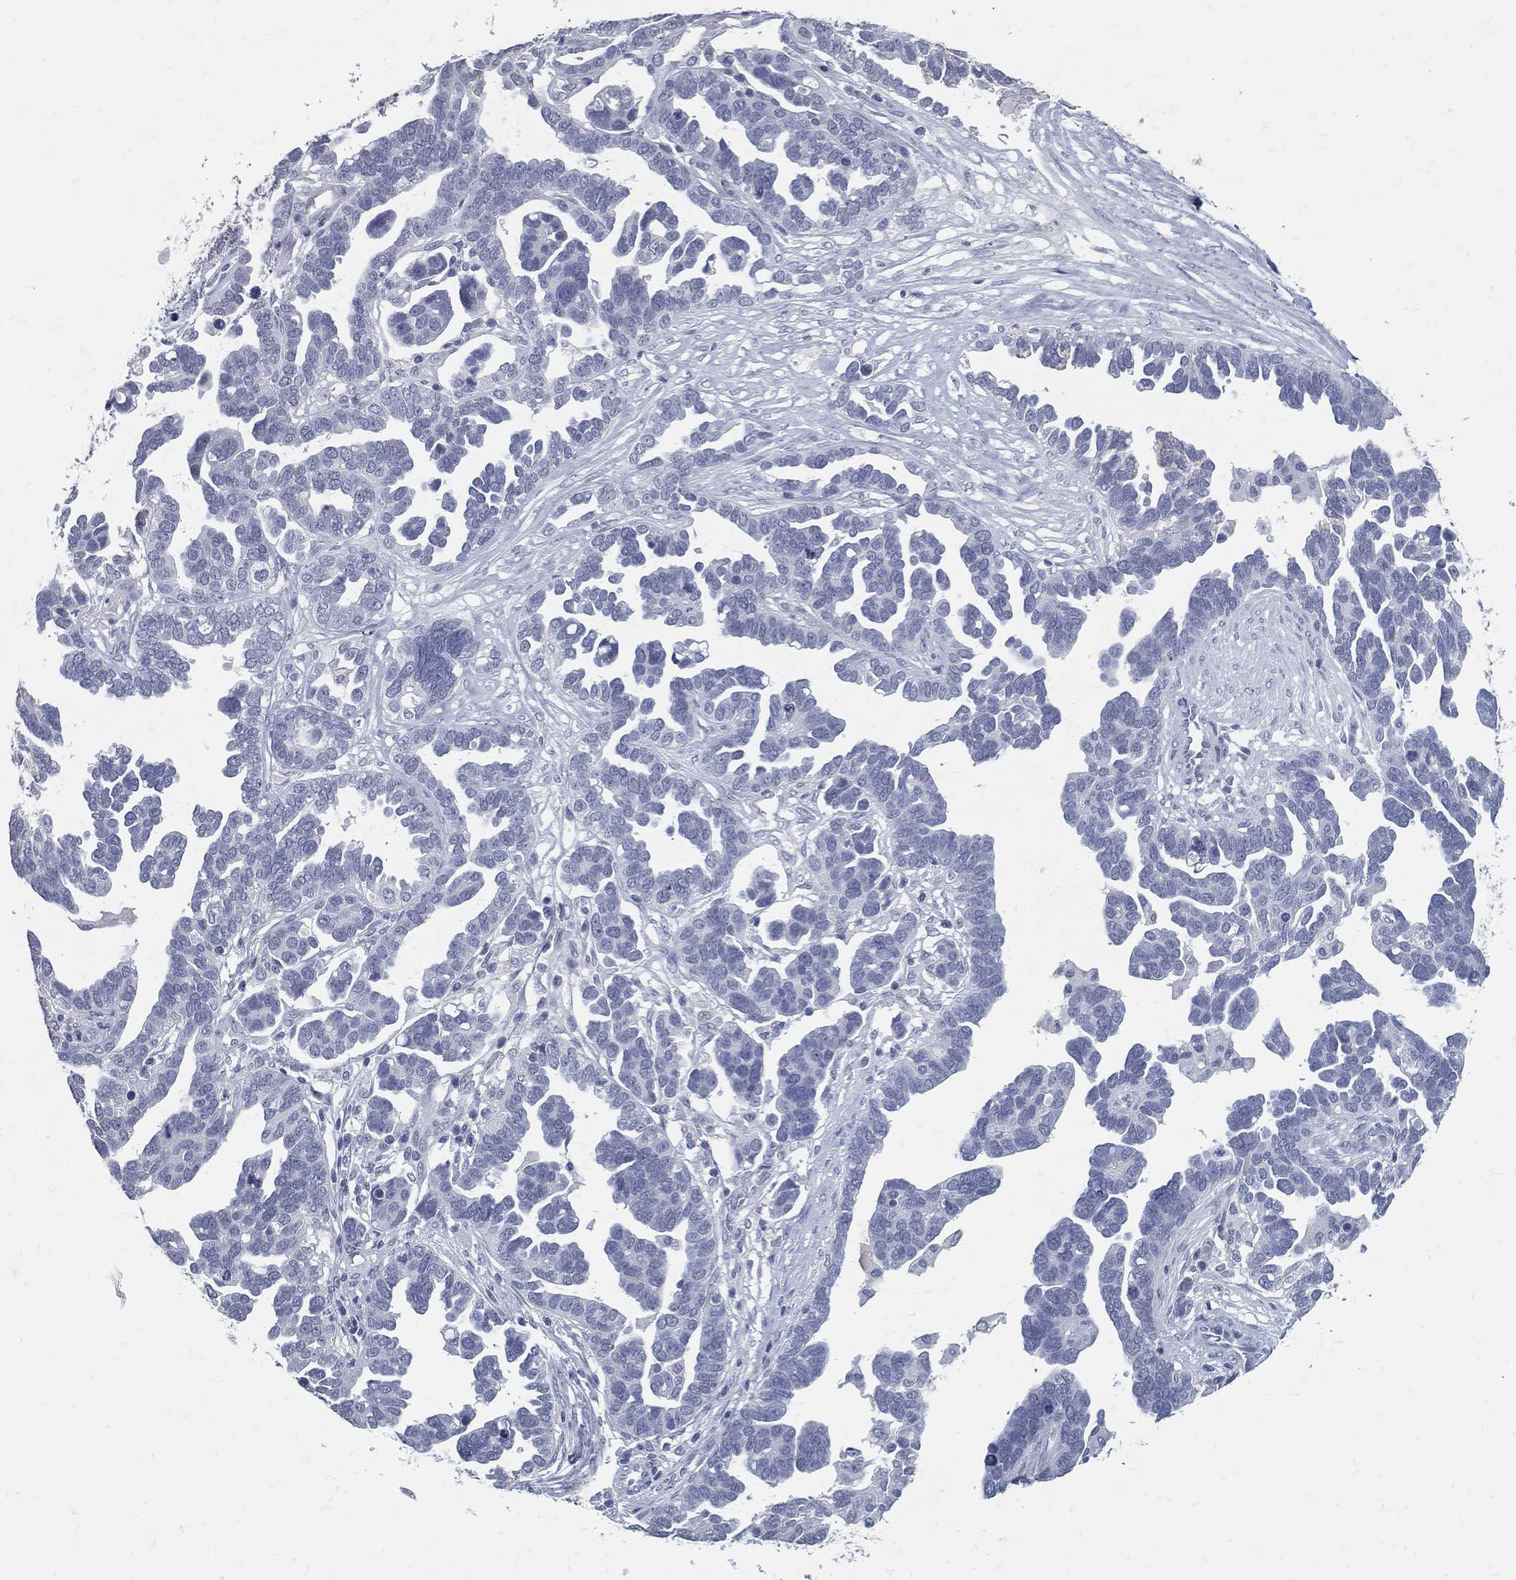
{"staining": {"intensity": "negative", "quantity": "none", "location": "none"}, "tissue": "ovarian cancer", "cell_type": "Tumor cells", "image_type": "cancer", "snomed": [{"axis": "morphology", "description": "Cystadenocarcinoma, serous, NOS"}, {"axis": "topography", "description": "Ovary"}], "caption": "Immunohistochemistry (IHC) photomicrograph of human ovarian serous cystadenocarcinoma stained for a protein (brown), which shows no staining in tumor cells.", "gene": "ACE2", "patient": {"sex": "female", "age": 54}}